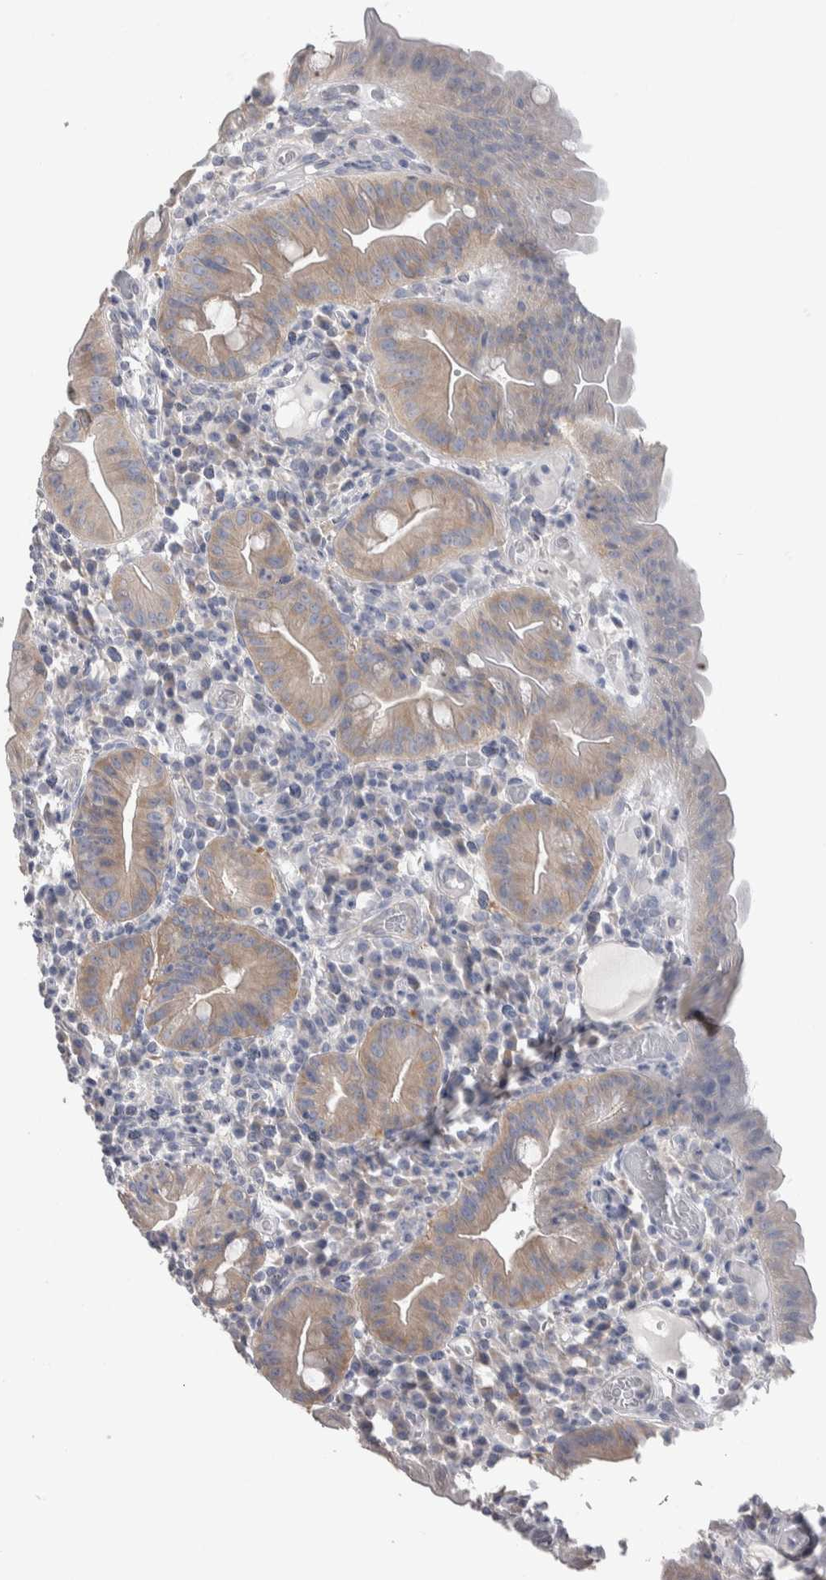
{"staining": {"intensity": "moderate", "quantity": "25%-75%", "location": "cytoplasmic/membranous"}, "tissue": "duodenum", "cell_type": "Glandular cells", "image_type": "normal", "snomed": [{"axis": "morphology", "description": "Normal tissue, NOS"}, {"axis": "topography", "description": "Duodenum"}], "caption": "DAB immunohistochemical staining of normal human duodenum displays moderate cytoplasmic/membranous protein positivity in about 25%-75% of glandular cells.", "gene": "GPHN", "patient": {"sex": "male", "age": 50}}